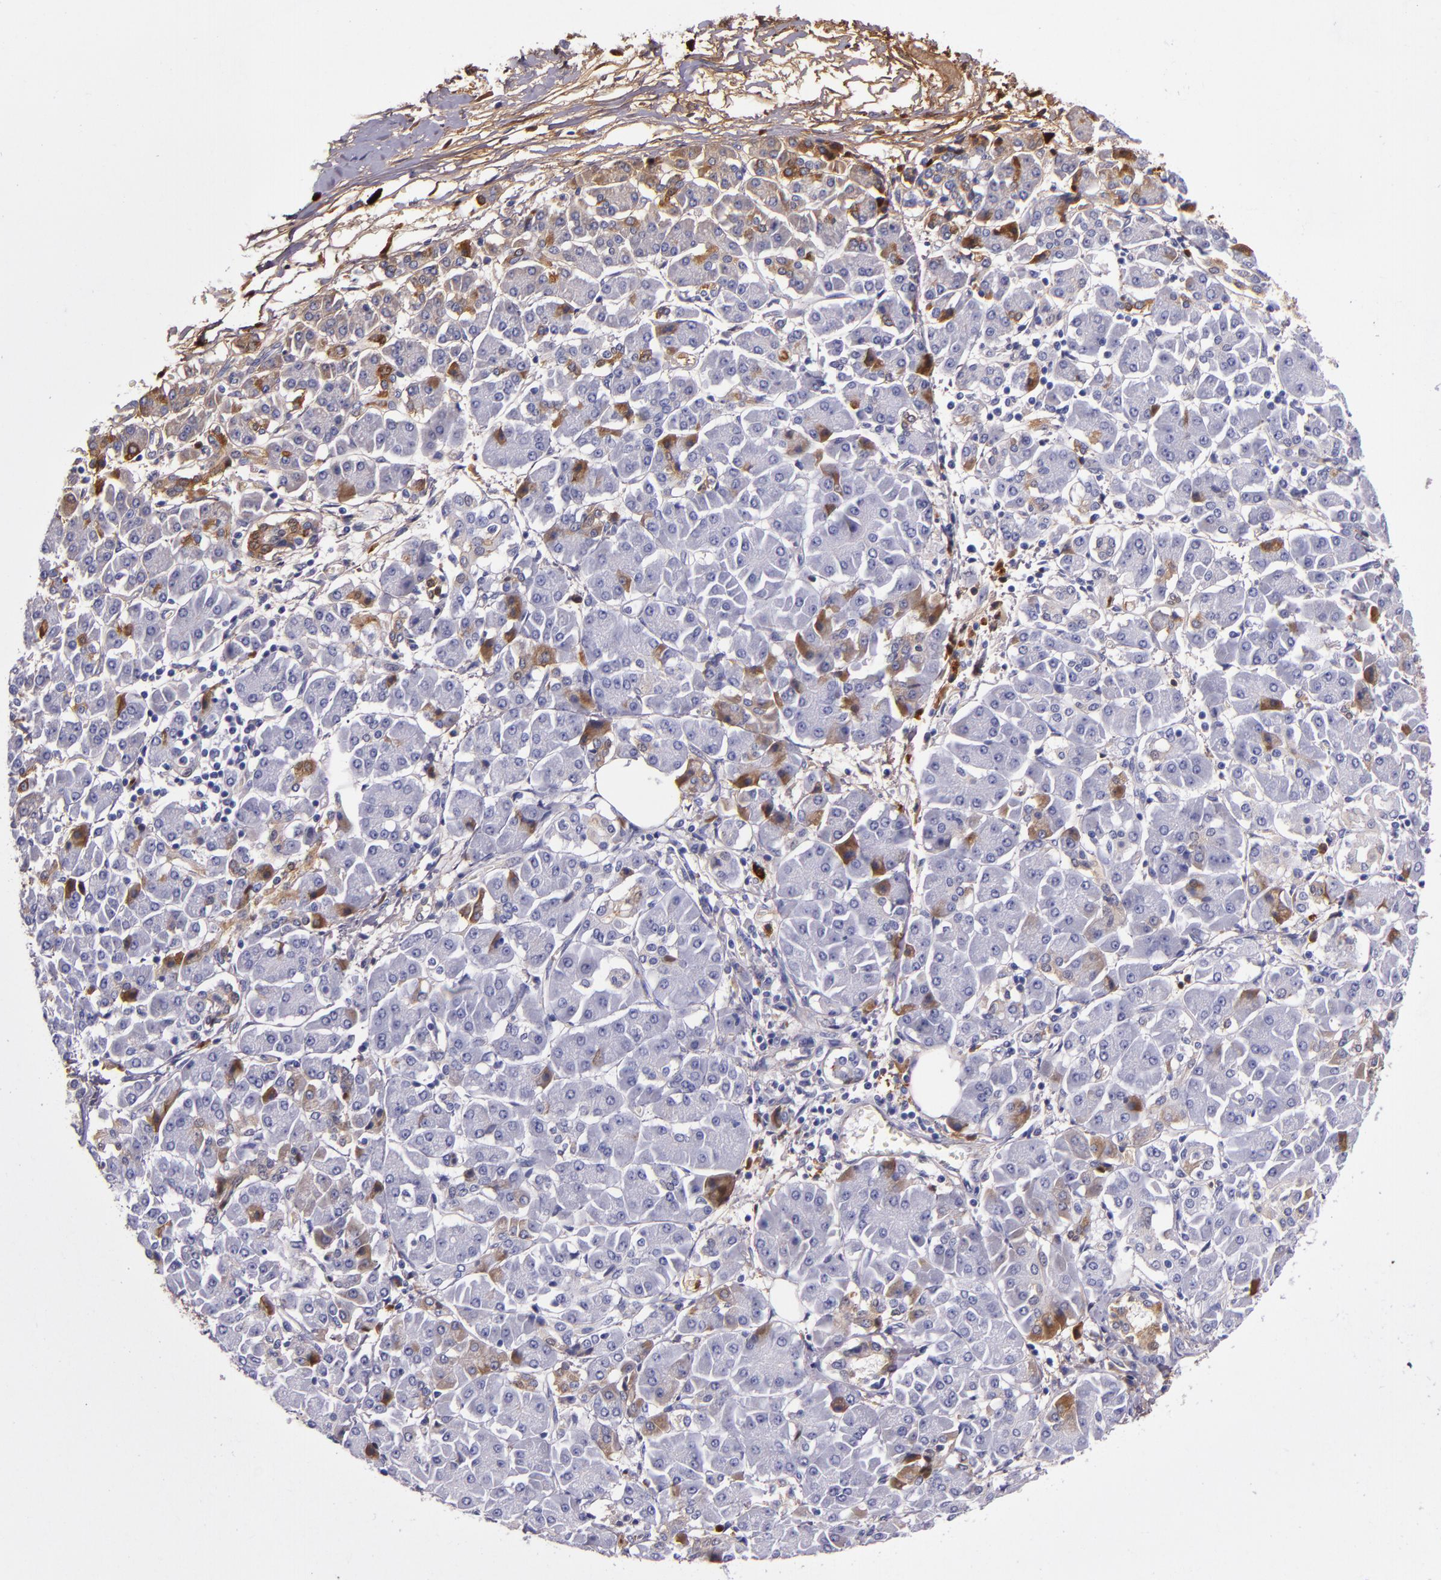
{"staining": {"intensity": "moderate", "quantity": "<25%", "location": "cytoplasmic/membranous"}, "tissue": "pancreatic cancer", "cell_type": "Tumor cells", "image_type": "cancer", "snomed": [{"axis": "morphology", "description": "Adenocarcinoma, NOS"}, {"axis": "topography", "description": "Pancreas"}], "caption": "Adenocarcinoma (pancreatic) tissue reveals moderate cytoplasmic/membranous staining in about <25% of tumor cells Using DAB (brown) and hematoxylin (blue) stains, captured at high magnification using brightfield microscopy.", "gene": "CLEC3B", "patient": {"sex": "female", "age": 57}}